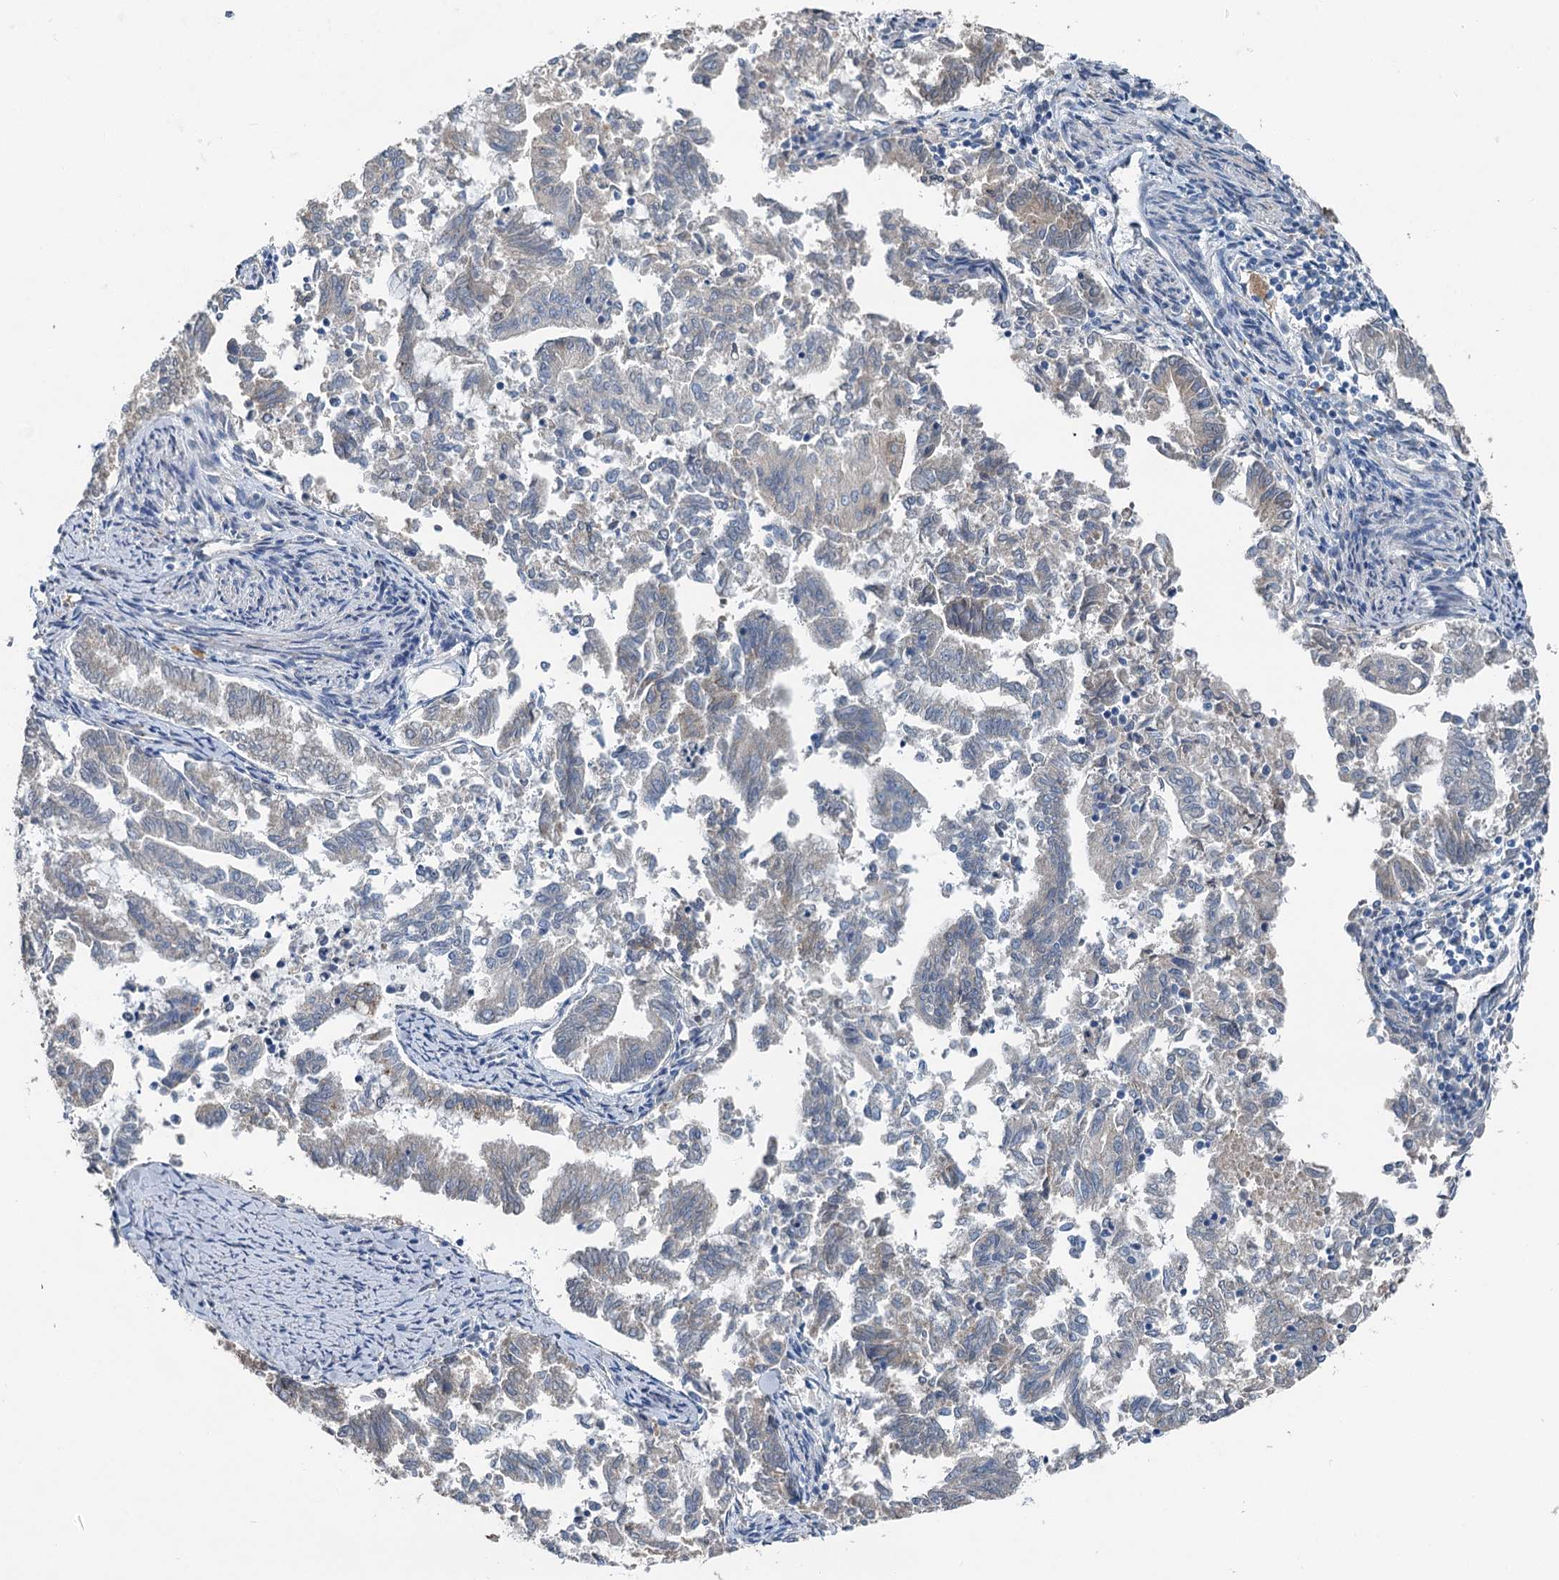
{"staining": {"intensity": "negative", "quantity": "none", "location": "none"}, "tissue": "endometrial cancer", "cell_type": "Tumor cells", "image_type": "cancer", "snomed": [{"axis": "morphology", "description": "Adenocarcinoma, NOS"}, {"axis": "topography", "description": "Endometrium"}], "caption": "Endometrial cancer was stained to show a protein in brown. There is no significant expression in tumor cells.", "gene": "C6orf120", "patient": {"sex": "female", "age": 79}}